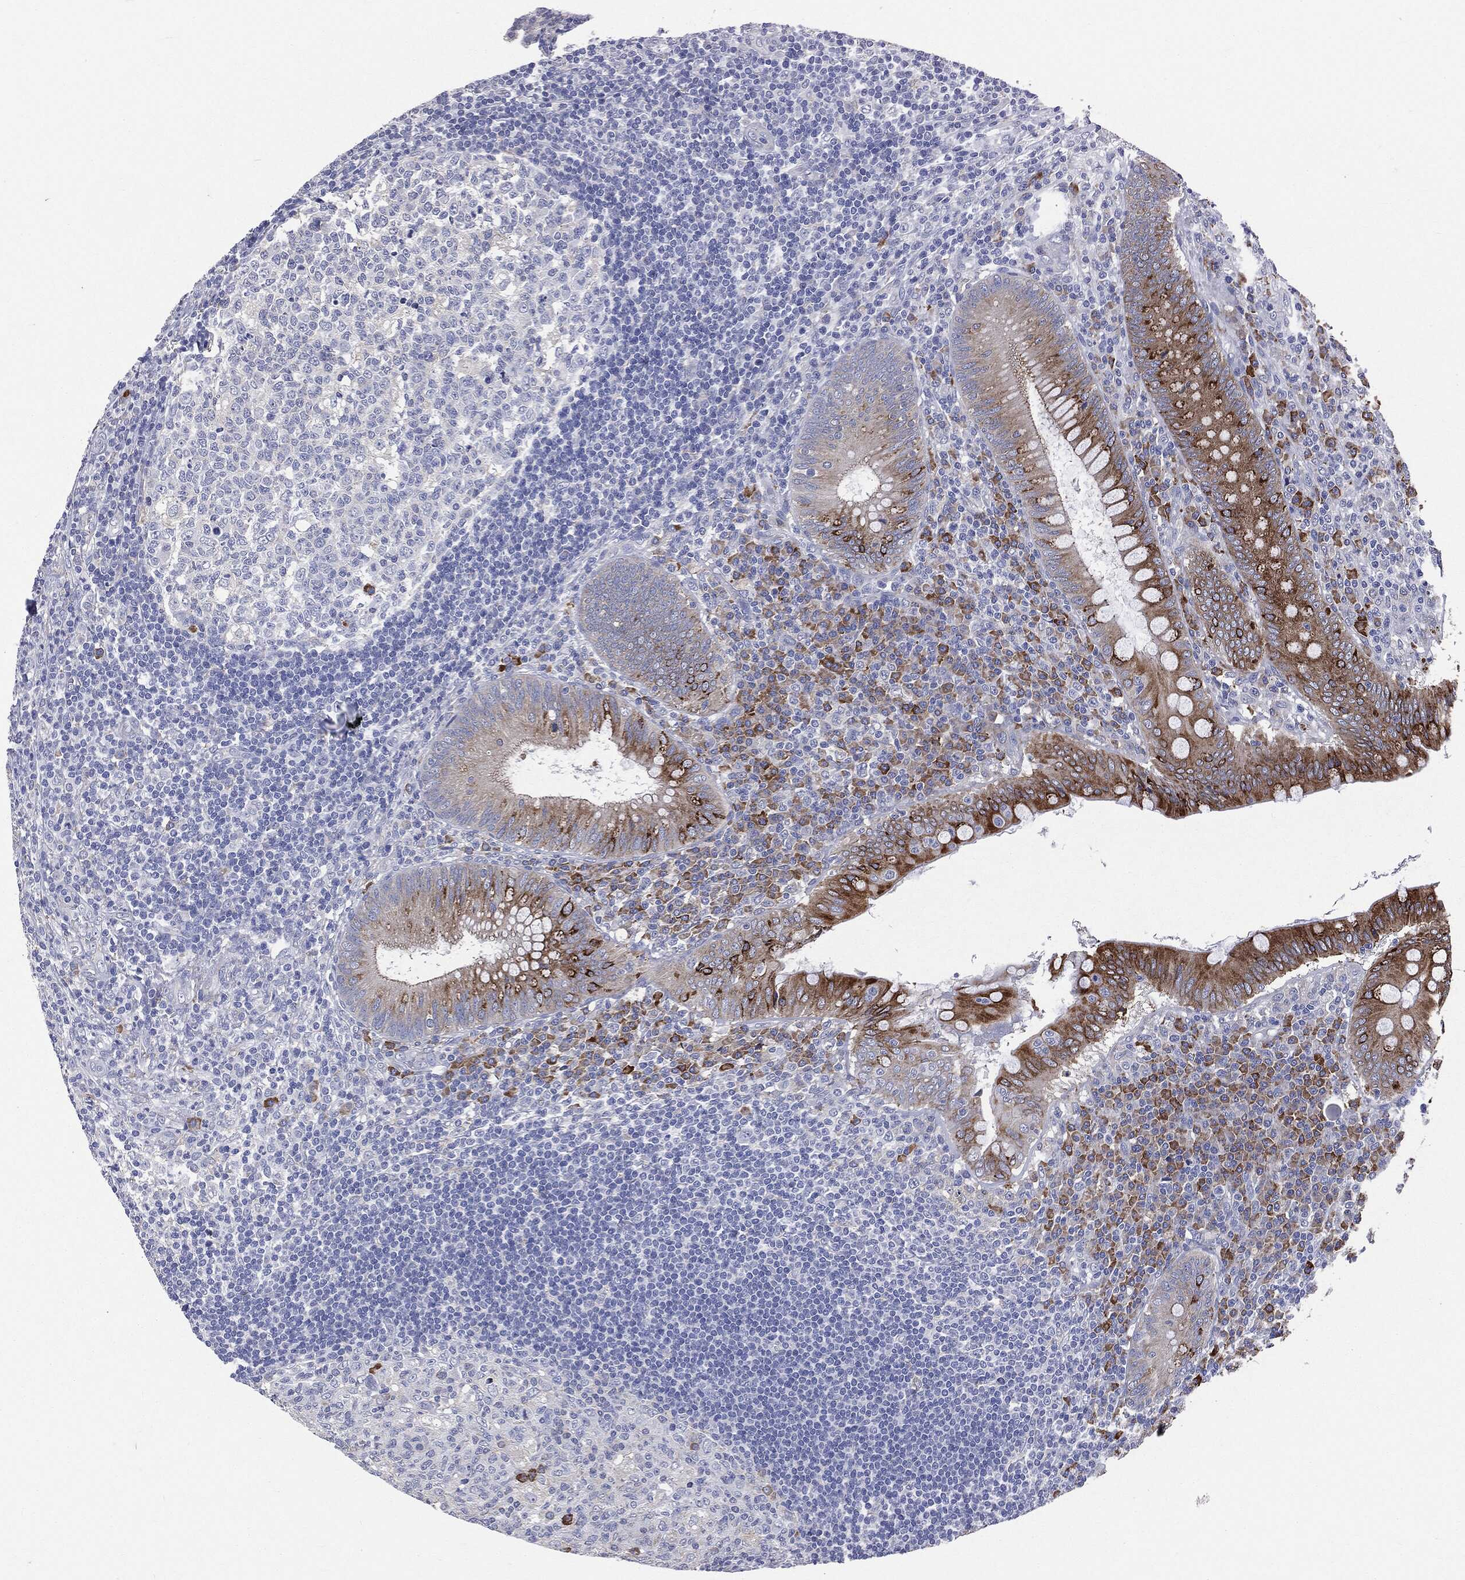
{"staining": {"intensity": "strong", "quantity": "25%-75%", "location": "cytoplasmic/membranous,nuclear"}, "tissue": "appendix", "cell_type": "Glandular cells", "image_type": "normal", "snomed": [{"axis": "morphology", "description": "Normal tissue, NOS"}, {"axis": "morphology", "description": "Inflammation, NOS"}, {"axis": "topography", "description": "Appendix"}], "caption": "This histopathology image displays benign appendix stained with immunohistochemistry to label a protein in brown. The cytoplasmic/membranous,nuclear of glandular cells show strong positivity for the protein. Nuclei are counter-stained blue.", "gene": "PTGS2", "patient": {"sex": "male", "age": 16}}